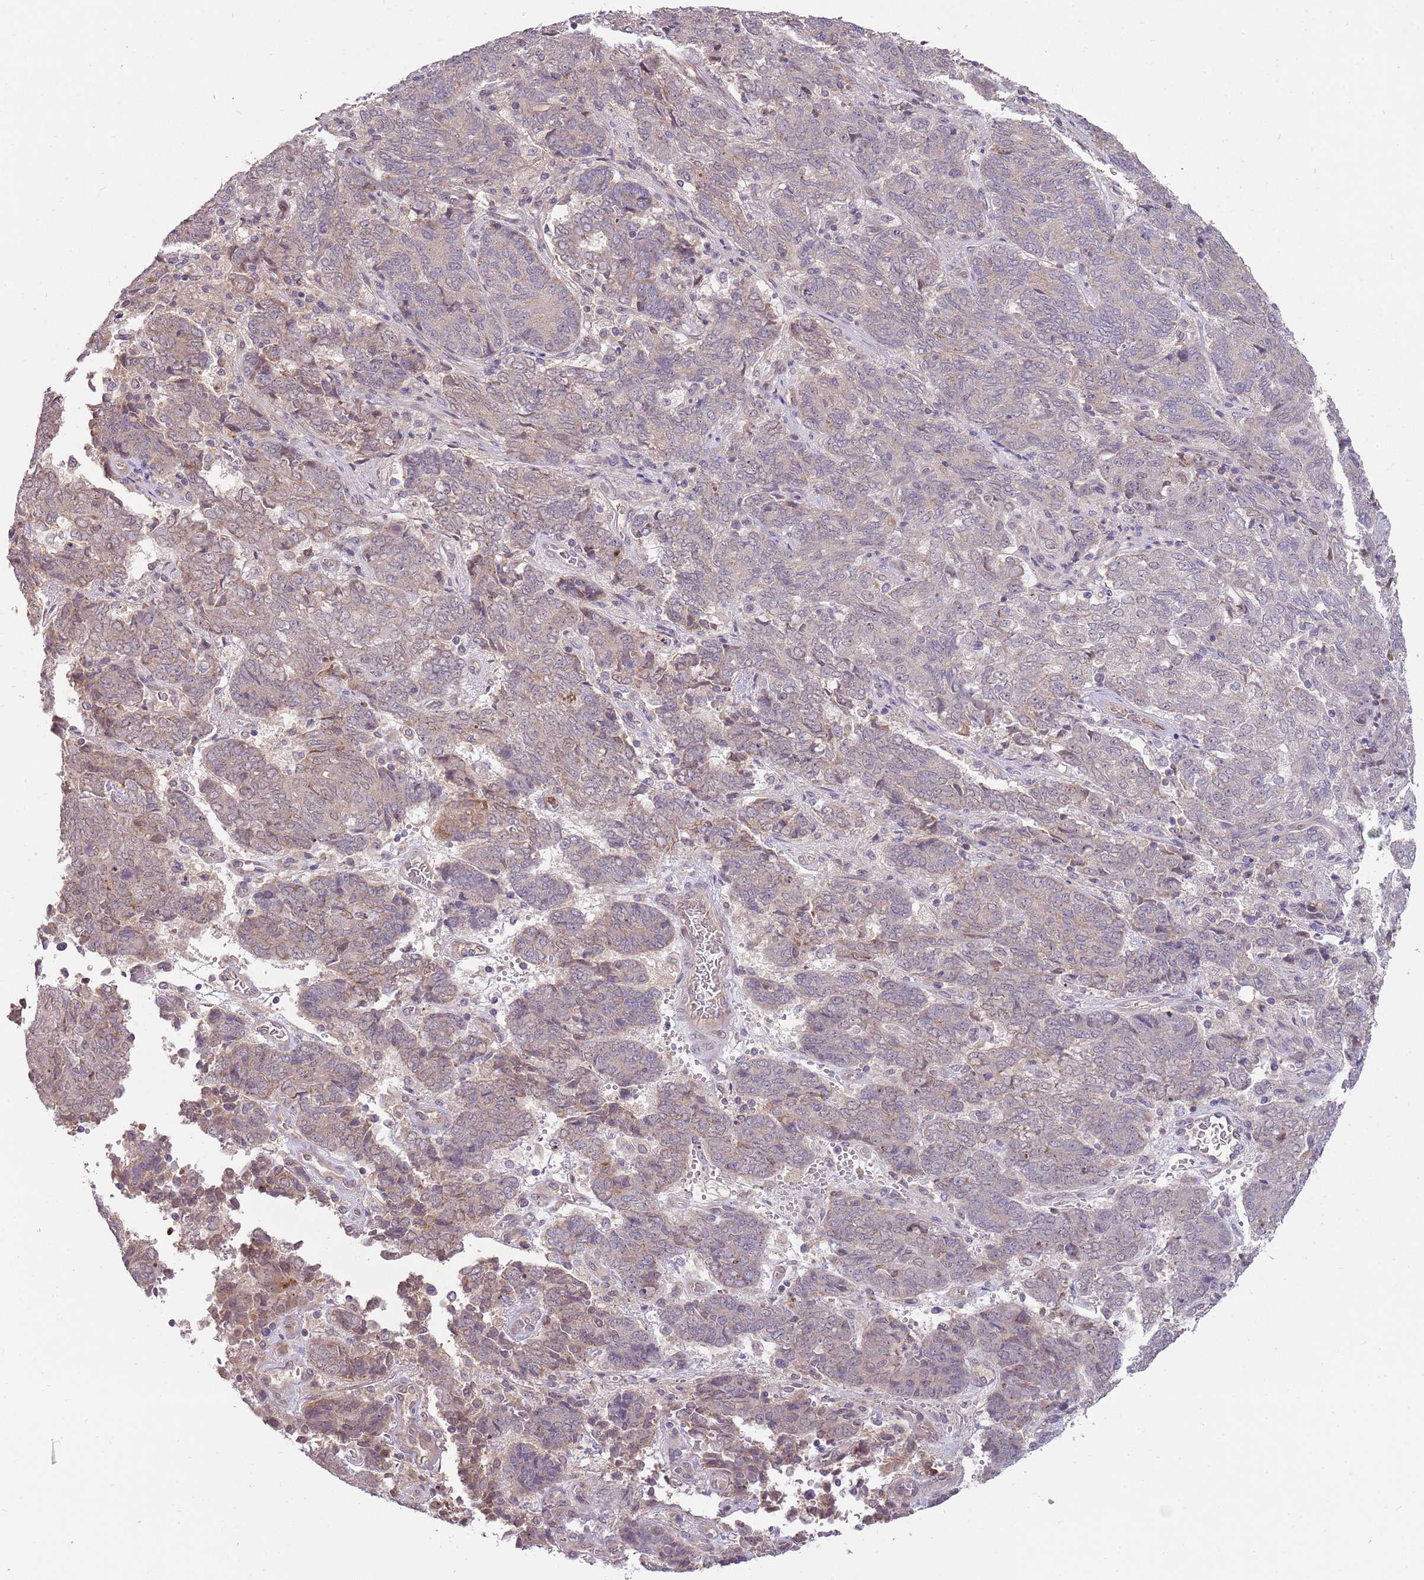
{"staining": {"intensity": "weak", "quantity": "<25%", "location": "cytoplasmic/membranous"}, "tissue": "endometrial cancer", "cell_type": "Tumor cells", "image_type": "cancer", "snomed": [{"axis": "morphology", "description": "Adenocarcinoma, NOS"}, {"axis": "topography", "description": "Endometrium"}], "caption": "High power microscopy histopathology image of an immunohistochemistry (IHC) micrograph of endometrial cancer (adenocarcinoma), revealing no significant staining in tumor cells.", "gene": "NBPF6", "patient": {"sex": "female", "age": 80}}